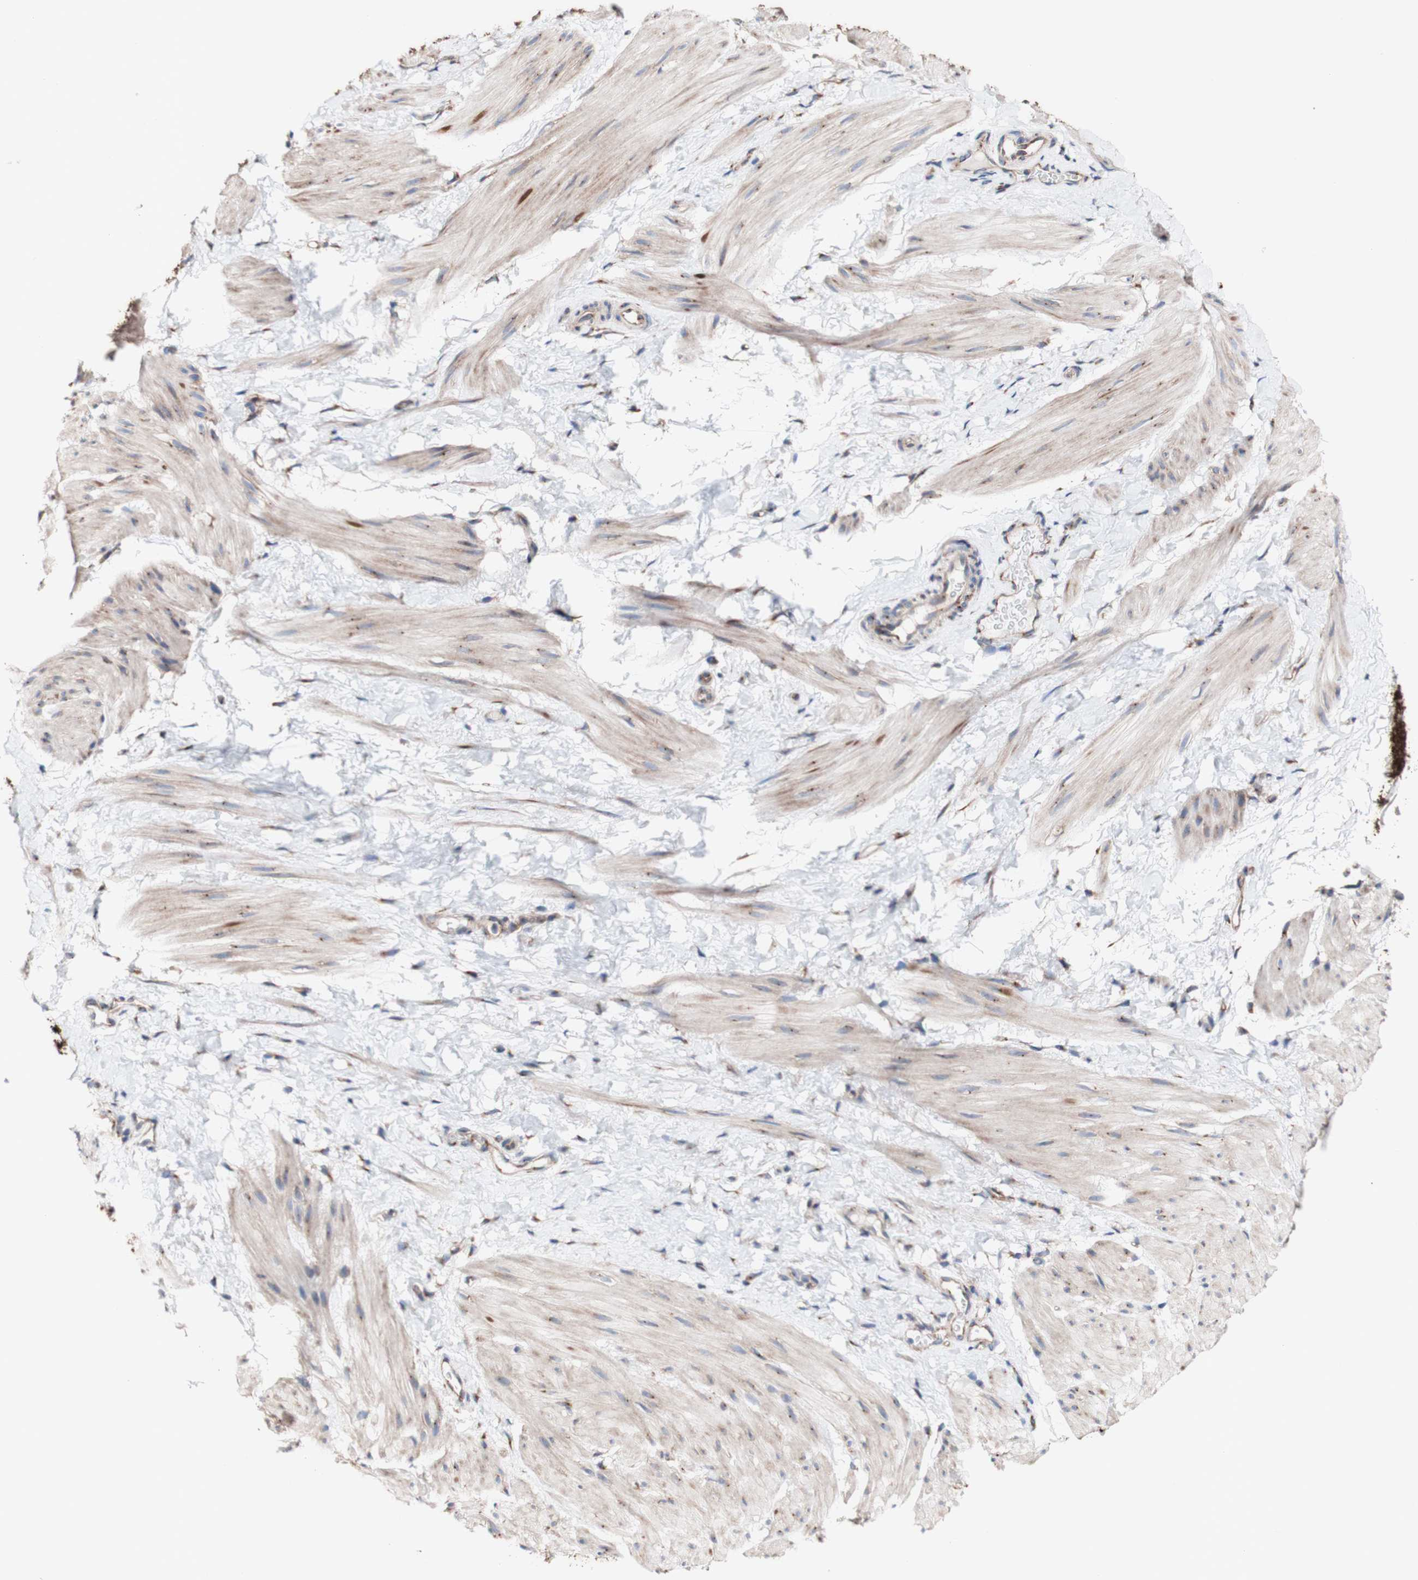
{"staining": {"intensity": "moderate", "quantity": "25%-75%", "location": "cytoplasmic/membranous,nuclear"}, "tissue": "smooth muscle", "cell_type": "Smooth muscle cells", "image_type": "normal", "snomed": [{"axis": "morphology", "description": "Normal tissue, NOS"}, {"axis": "topography", "description": "Smooth muscle"}], "caption": "This micrograph reveals unremarkable smooth muscle stained with immunohistochemistry to label a protein in brown. The cytoplasmic/membranous,nuclear of smooth muscle cells show moderate positivity for the protein. Nuclei are counter-stained blue.", "gene": "LRIG3", "patient": {"sex": "male", "age": 16}}